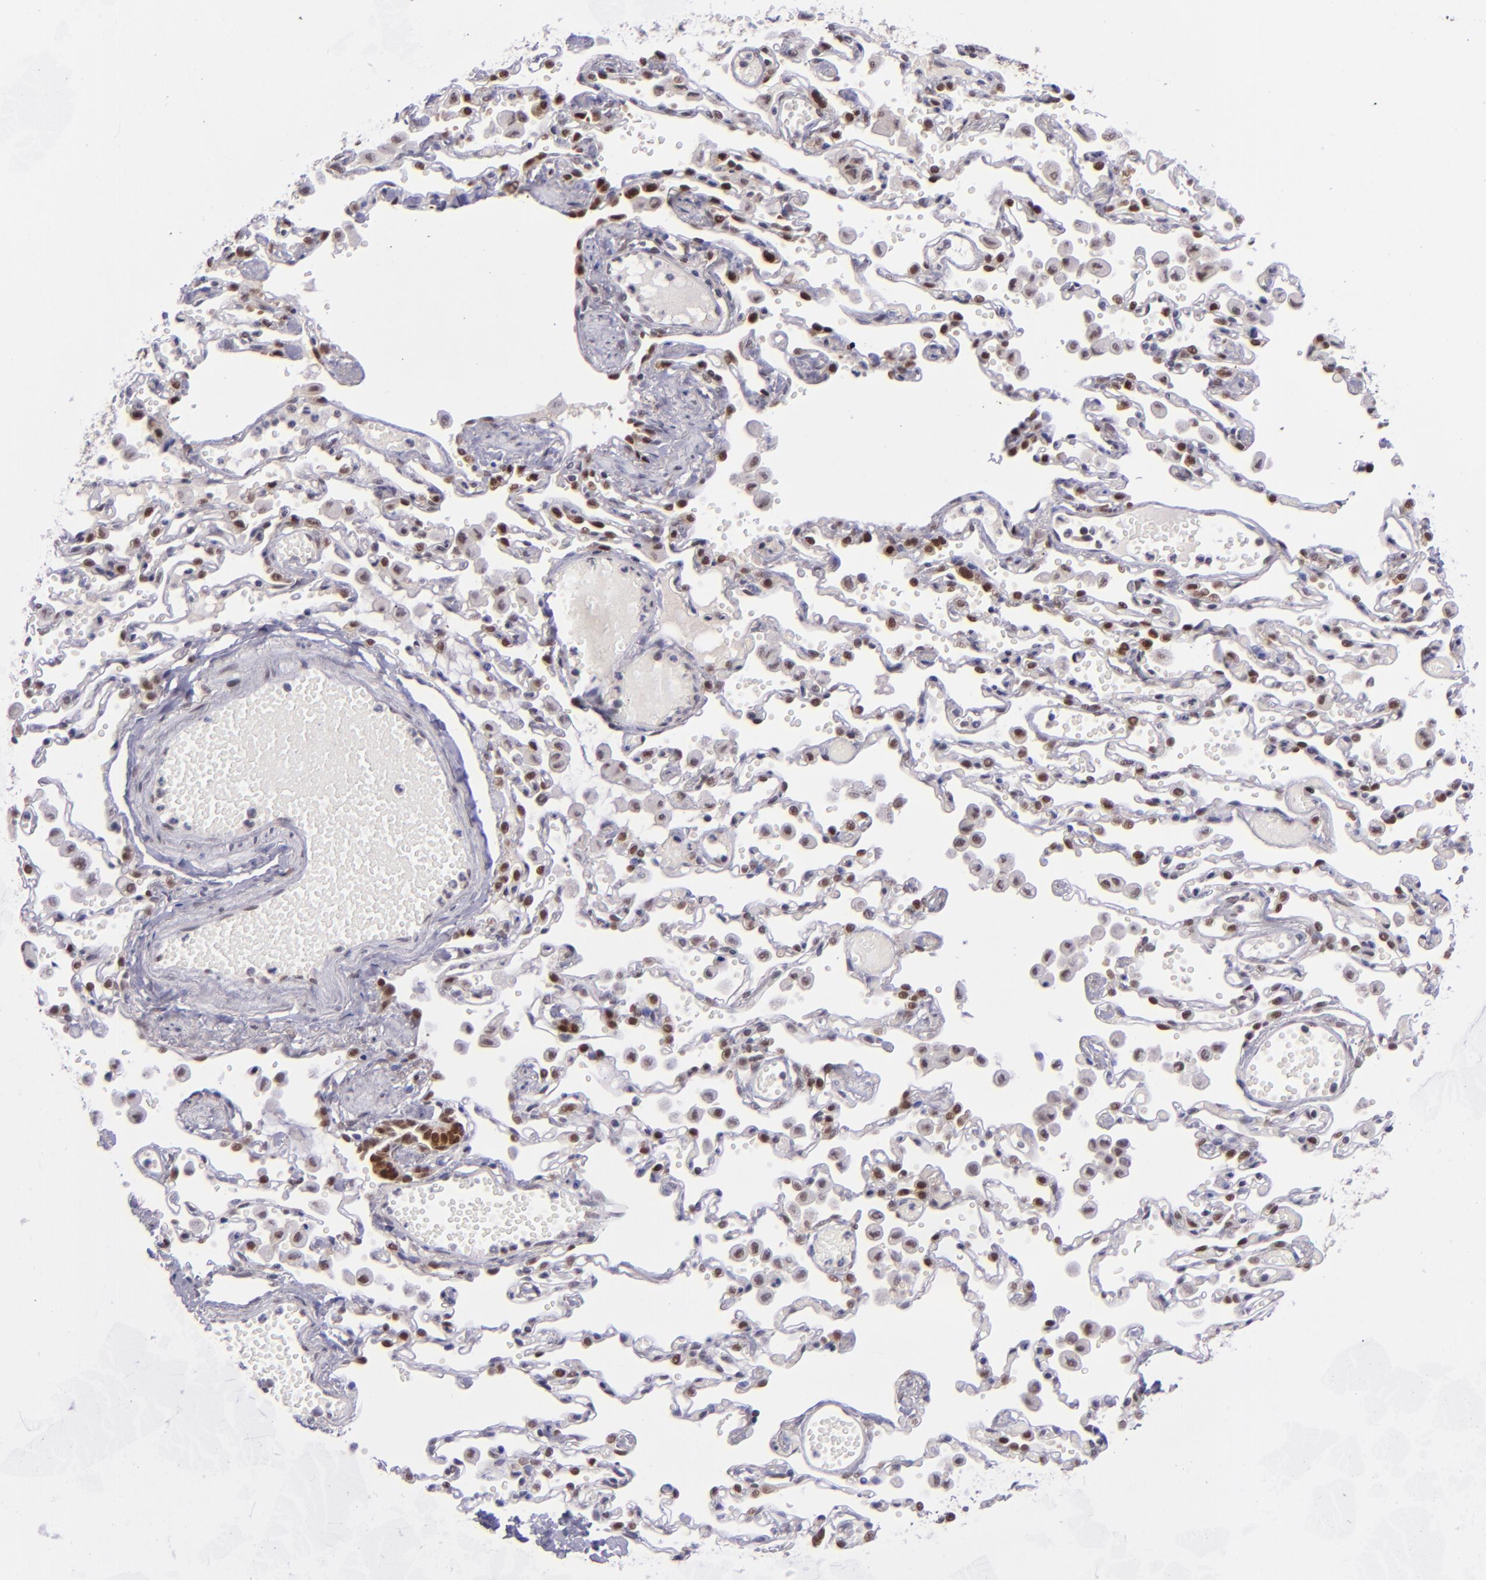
{"staining": {"intensity": "moderate", "quantity": ">75%", "location": "cytoplasmic/membranous,nuclear"}, "tissue": "bronchus", "cell_type": "Respiratory epithelial cells", "image_type": "normal", "snomed": [{"axis": "morphology", "description": "Normal tissue, NOS"}, {"axis": "topography", "description": "Cartilage tissue"}, {"axis": "topography", "description": "Bronchus"}, {"axis": "topography", "description": "Lung"}, {"axis": "topography", "description": "Peripheral nerve tissue"}], "caption": "Bronchus stained for a protein (brown) shows moderate cytoplasmic/membranous,nuclear positive staining in about >75% of respiratory epithelial cells.", "gene": "BAG1", "patient": {"sex": "female", "age": 49}}